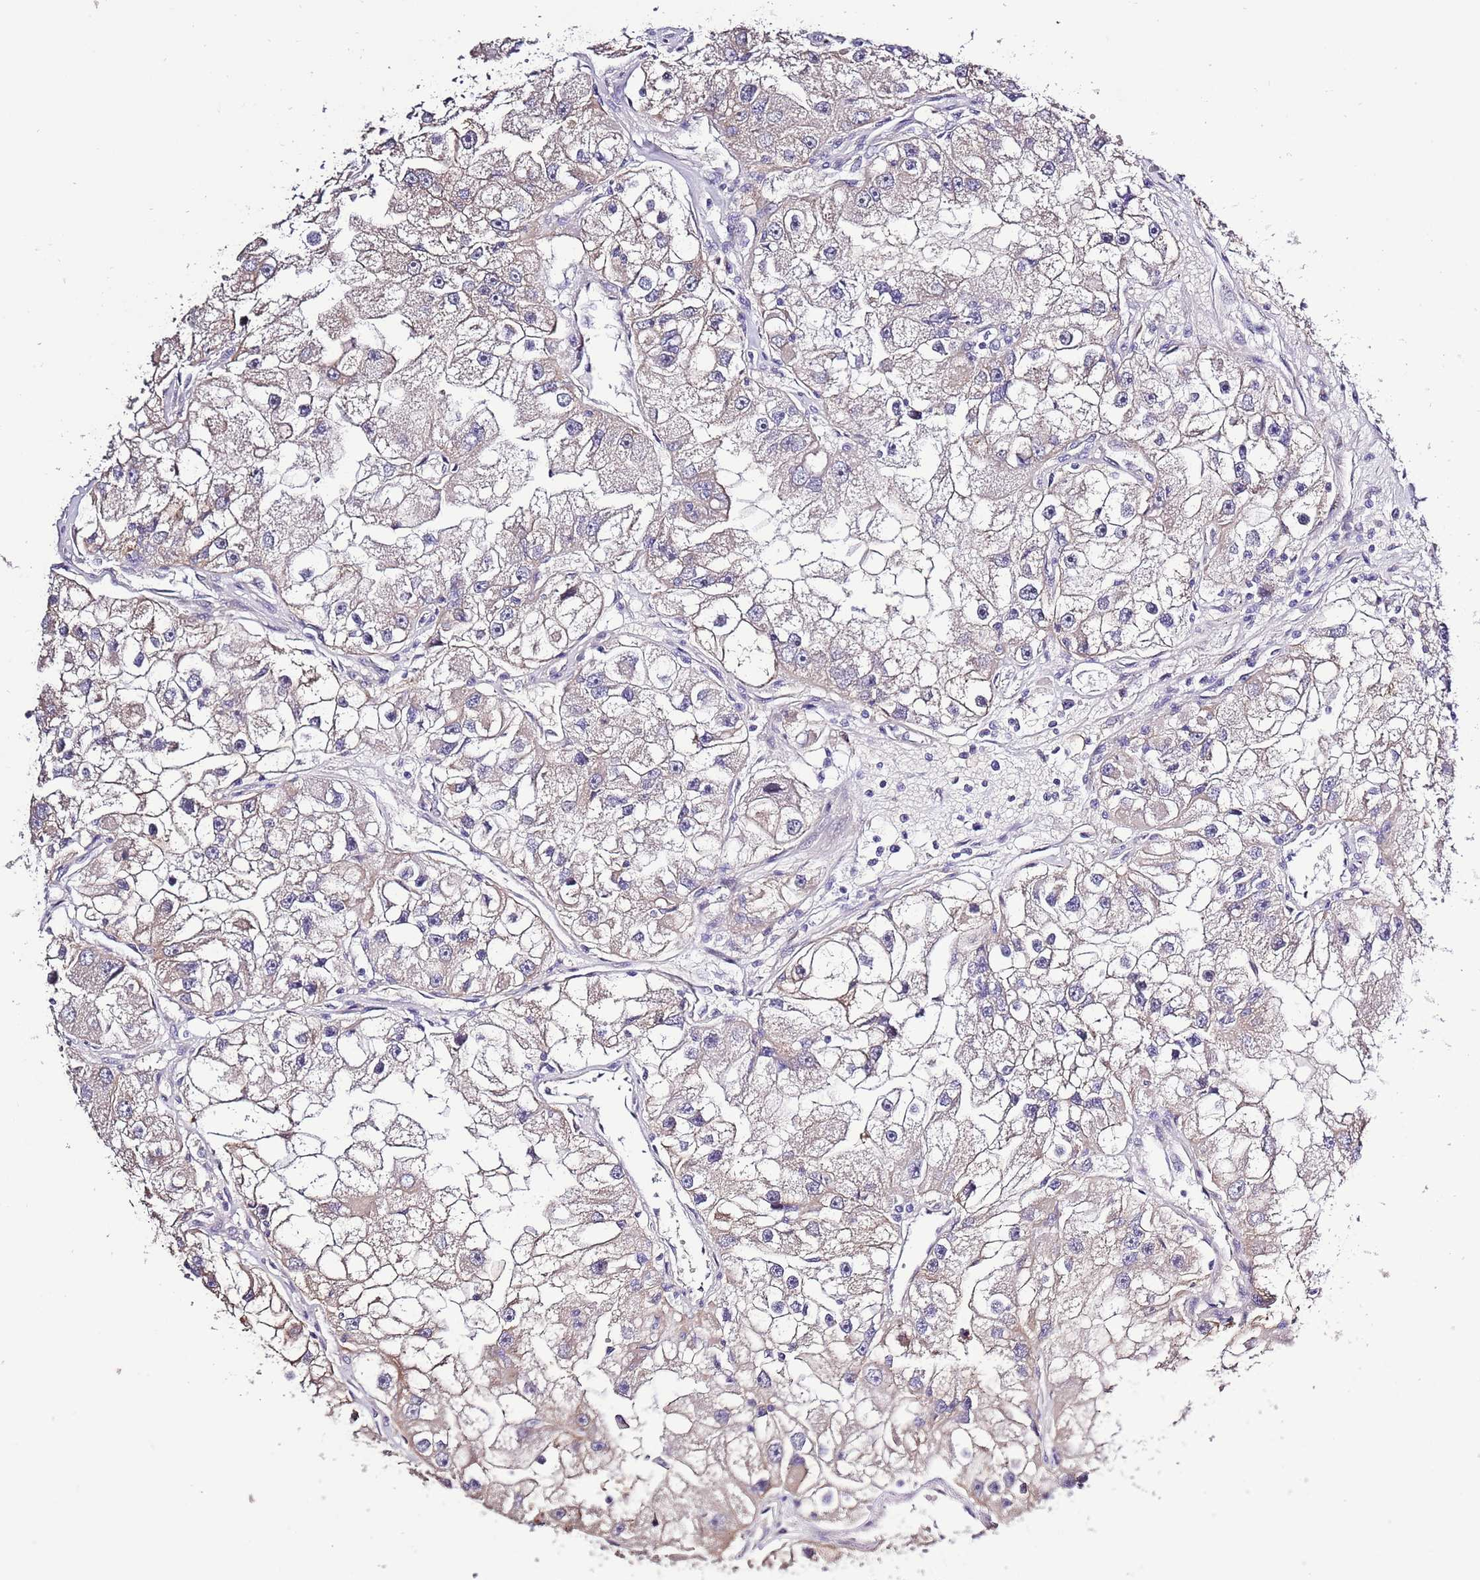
{"staining": {"intensity": "negative", "quantity": "none", "location": "none"}, "tissue": "renal cancer", "cell_type": "Tumor cells", "image_type": "cancer", "snomed": [{"axis": "morphology", "description": "Adenocarcinoma, NOS"}, {"axis": "topography", "description": "Kidney"}], "caption": "Immunohistochemistry (IHC) micrograph of renal cancer stained for a protein (brown), which shows no expression in tumor cells. The staining was performed using DAB to visualize the protein expression in brown, while the nuclei were stained in blue with hematoxylin (Magnification: 20x).", "gene": "LIPJ", "patient": {"sex": "male", "age": 63}}